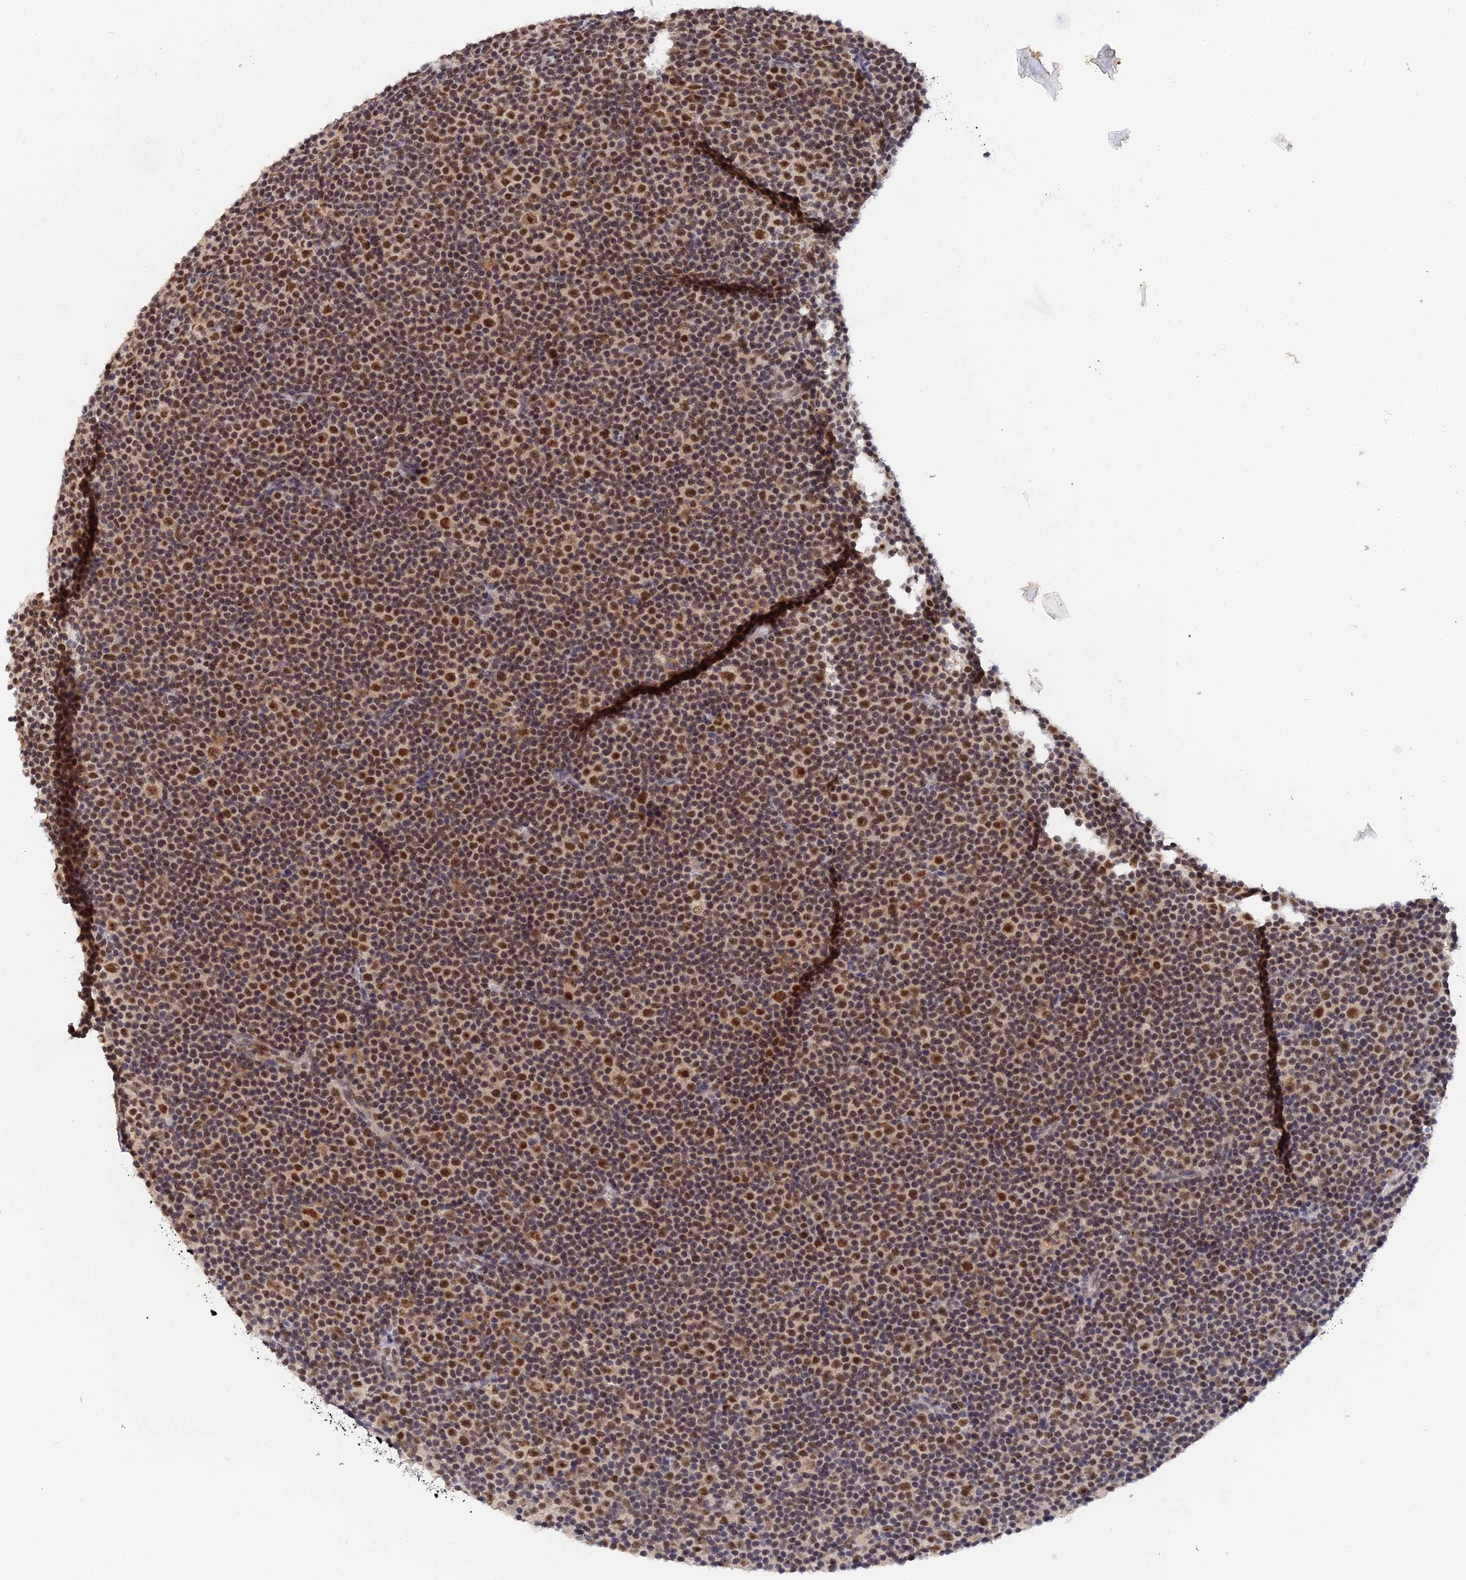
{"staining": {"intensity": "strong", "quantity": "25%-75%", "location": "nuclear"}, "tissue": "lymphoma", "cell_type": "Tumor cells", "image_type": "cancer", "snomed": [{"axis": "morphology", "description": "Malignant lymphoma, non-Hodgkin's type, Low grade"}, {"axis": "topography", "description": "Lymph node"}], "caption": "Protein expression analysis of human lymphoma reveals strong nuclear staining in approximately 25%-75% of tumor cells.", "gene": "EXOSC3", "patient": {"sex": "female", "age": 67}}